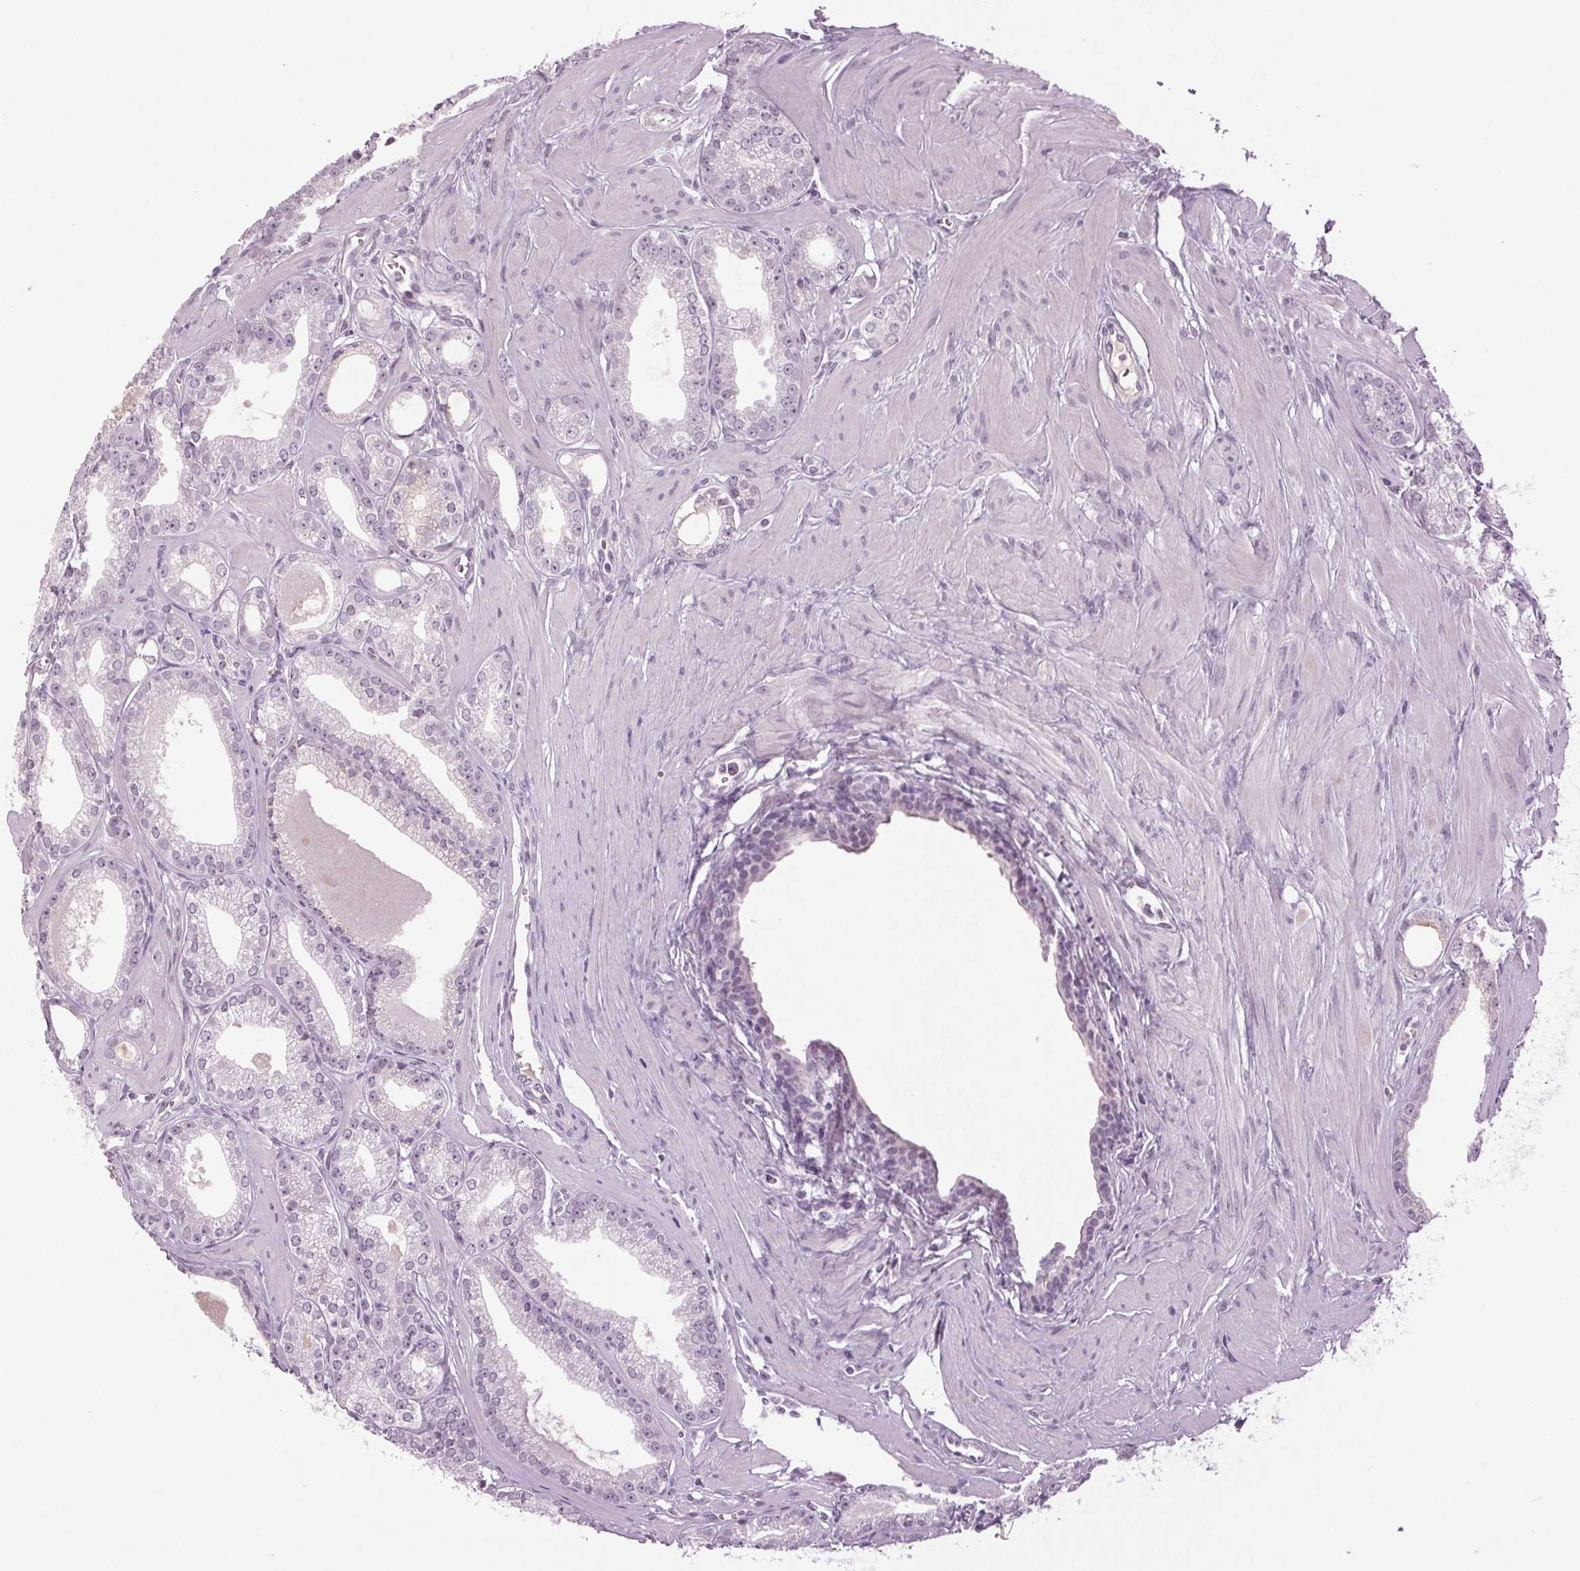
{"staining": {"intensity": "negative", "quantity": "none", "location": "none"}, "tissue": "prostate cancer", "cell_type": "Tumor cells", "image_type": "cancer", "snomed": [{"axis": "morphology", "description": "Adenocarcinoma, NOS"}, {"axis": "topography", "description": "Prostate"}], "caption": "Tumor cells show no significant protein positivity in adenocarcinoma (prostate).", "gene": "DNAH12", "patient": {"sex": "male", "age": 71}}